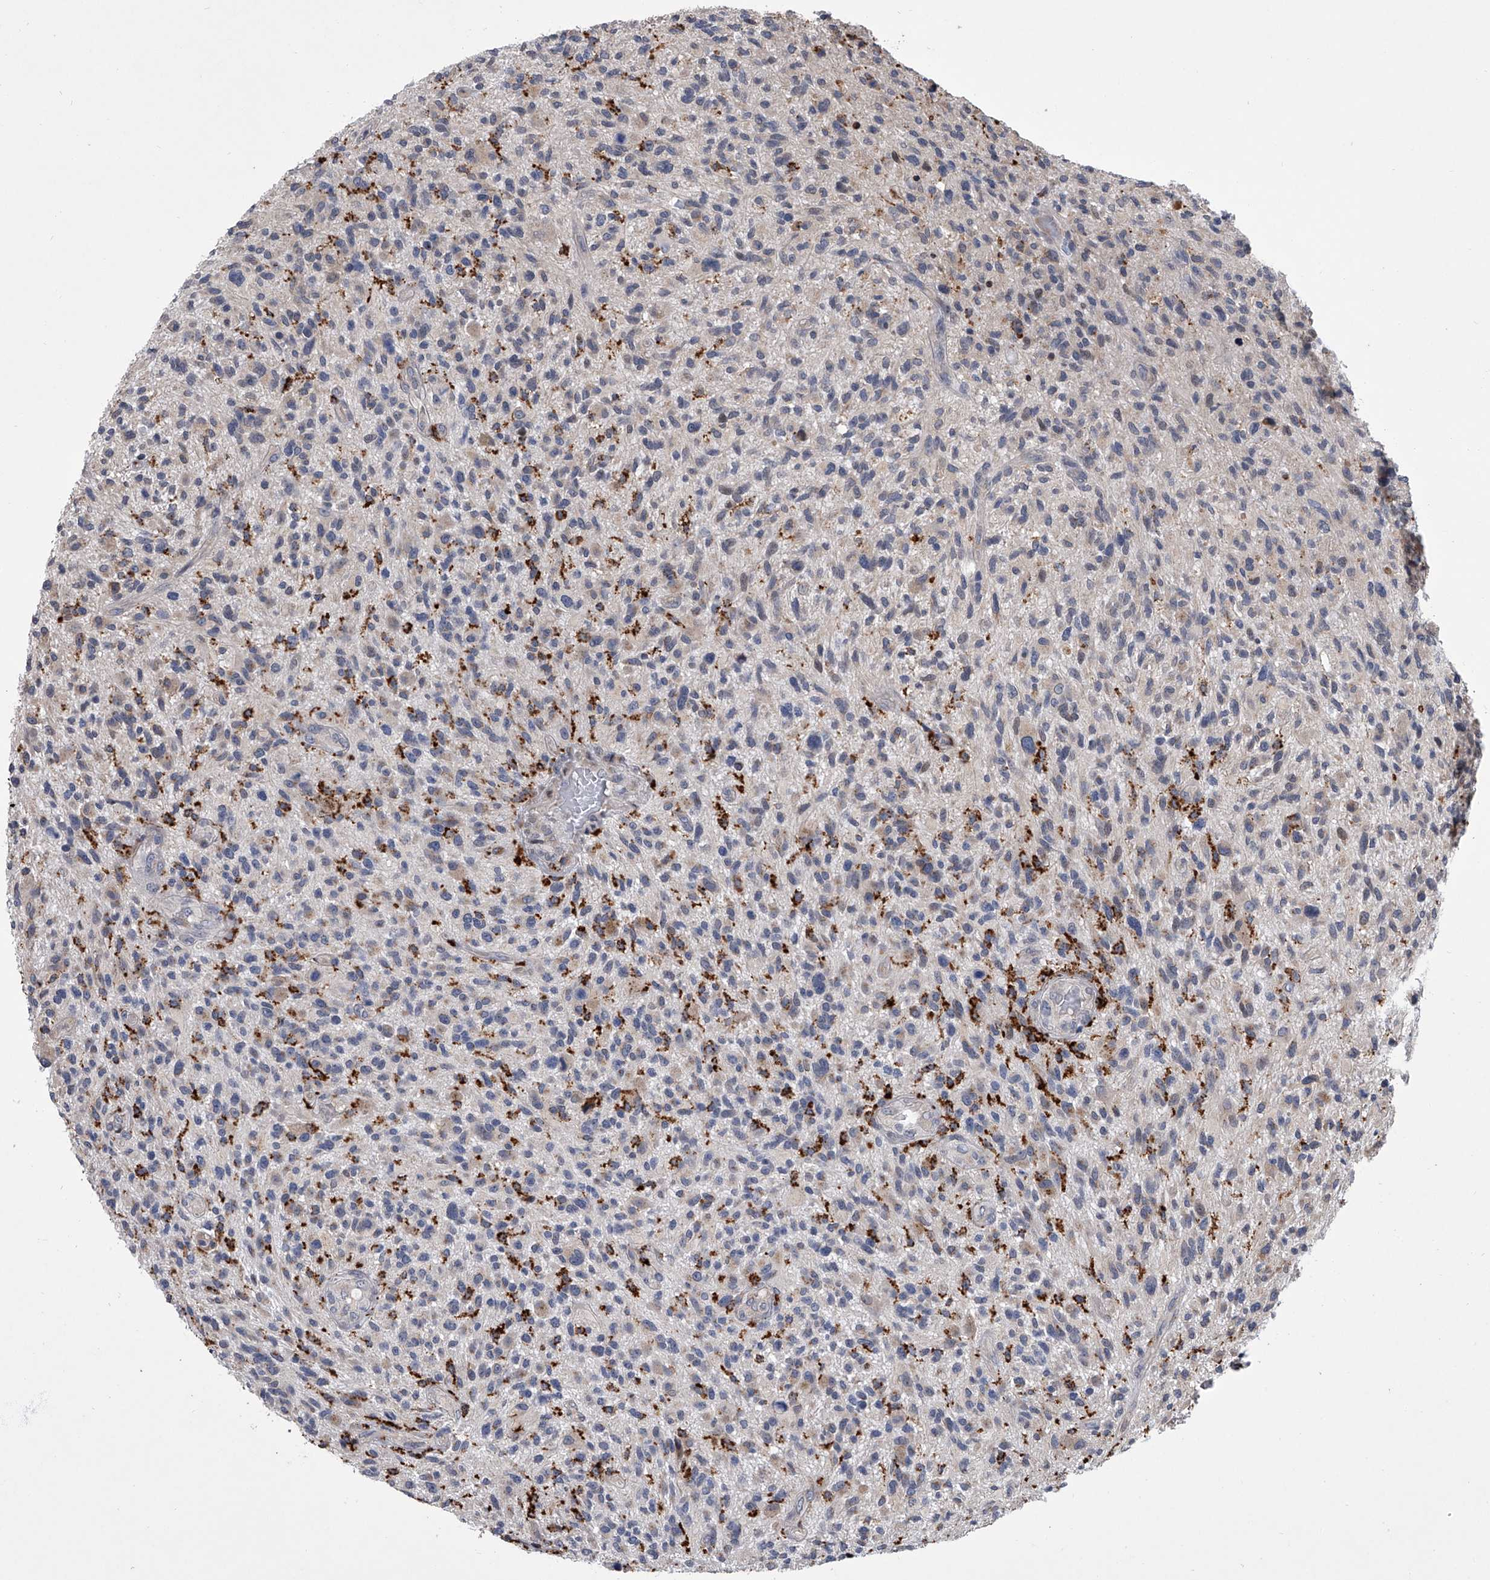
{"staining": {"intensity": "weak", "quantity": "<25%", "location": "cytoplasmic/membranous"}, "tissue": "glioma", "cell_type": "Tumor cells", "image_type": "cancer", "snomed": [{"axis": "morphology", "description": "Glioma, malignant, High grade"}, {"axis": "topography", "description": "Brain"}], "caption": "This is an IHC photomicrograph of glioma. There is no expression in tumor cells.", "gene": "TRIM8", "patient": {"sex": "male", "age": 47}}